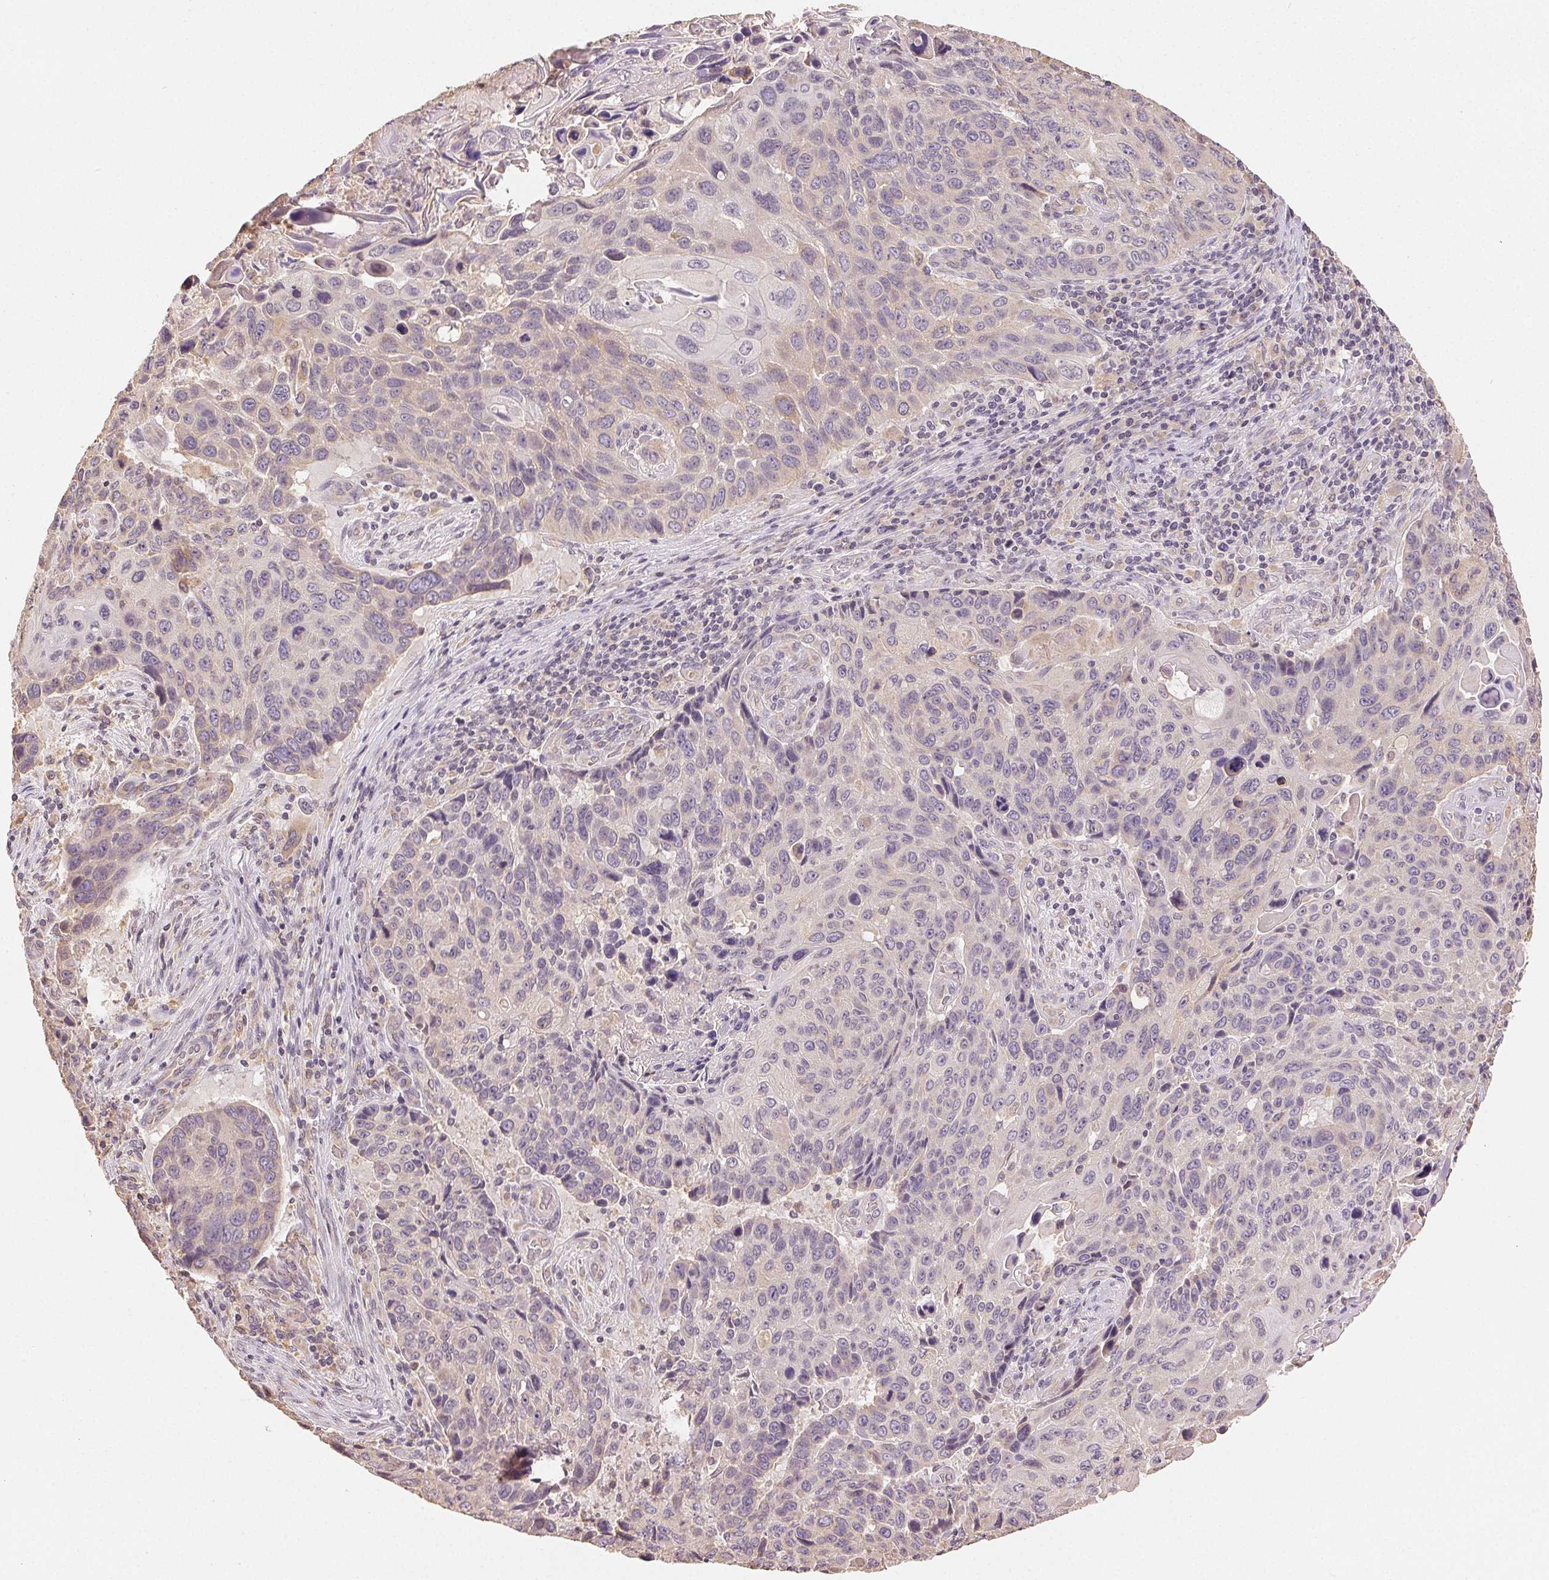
{"staining": {"intensity": "weak", "quantity": "<25%", "location": "cytoplasmic/membranous"}, "tissue": "lung cancer", "cell_type": "Tumor cells", "image_type": "cancer", "snomed": [{"axis": "morphology", "description": "Squamous cell carcinoma, NOS"}, {"axis": "topography", "description": "Lung"}], "caption": "Tumor cells show no significant expression in squamous cell carcinoma (lung). Nuclei are stained in blue.", "gene": "SEZ6L2", "patient": {"sex": "male", "age": 68}}